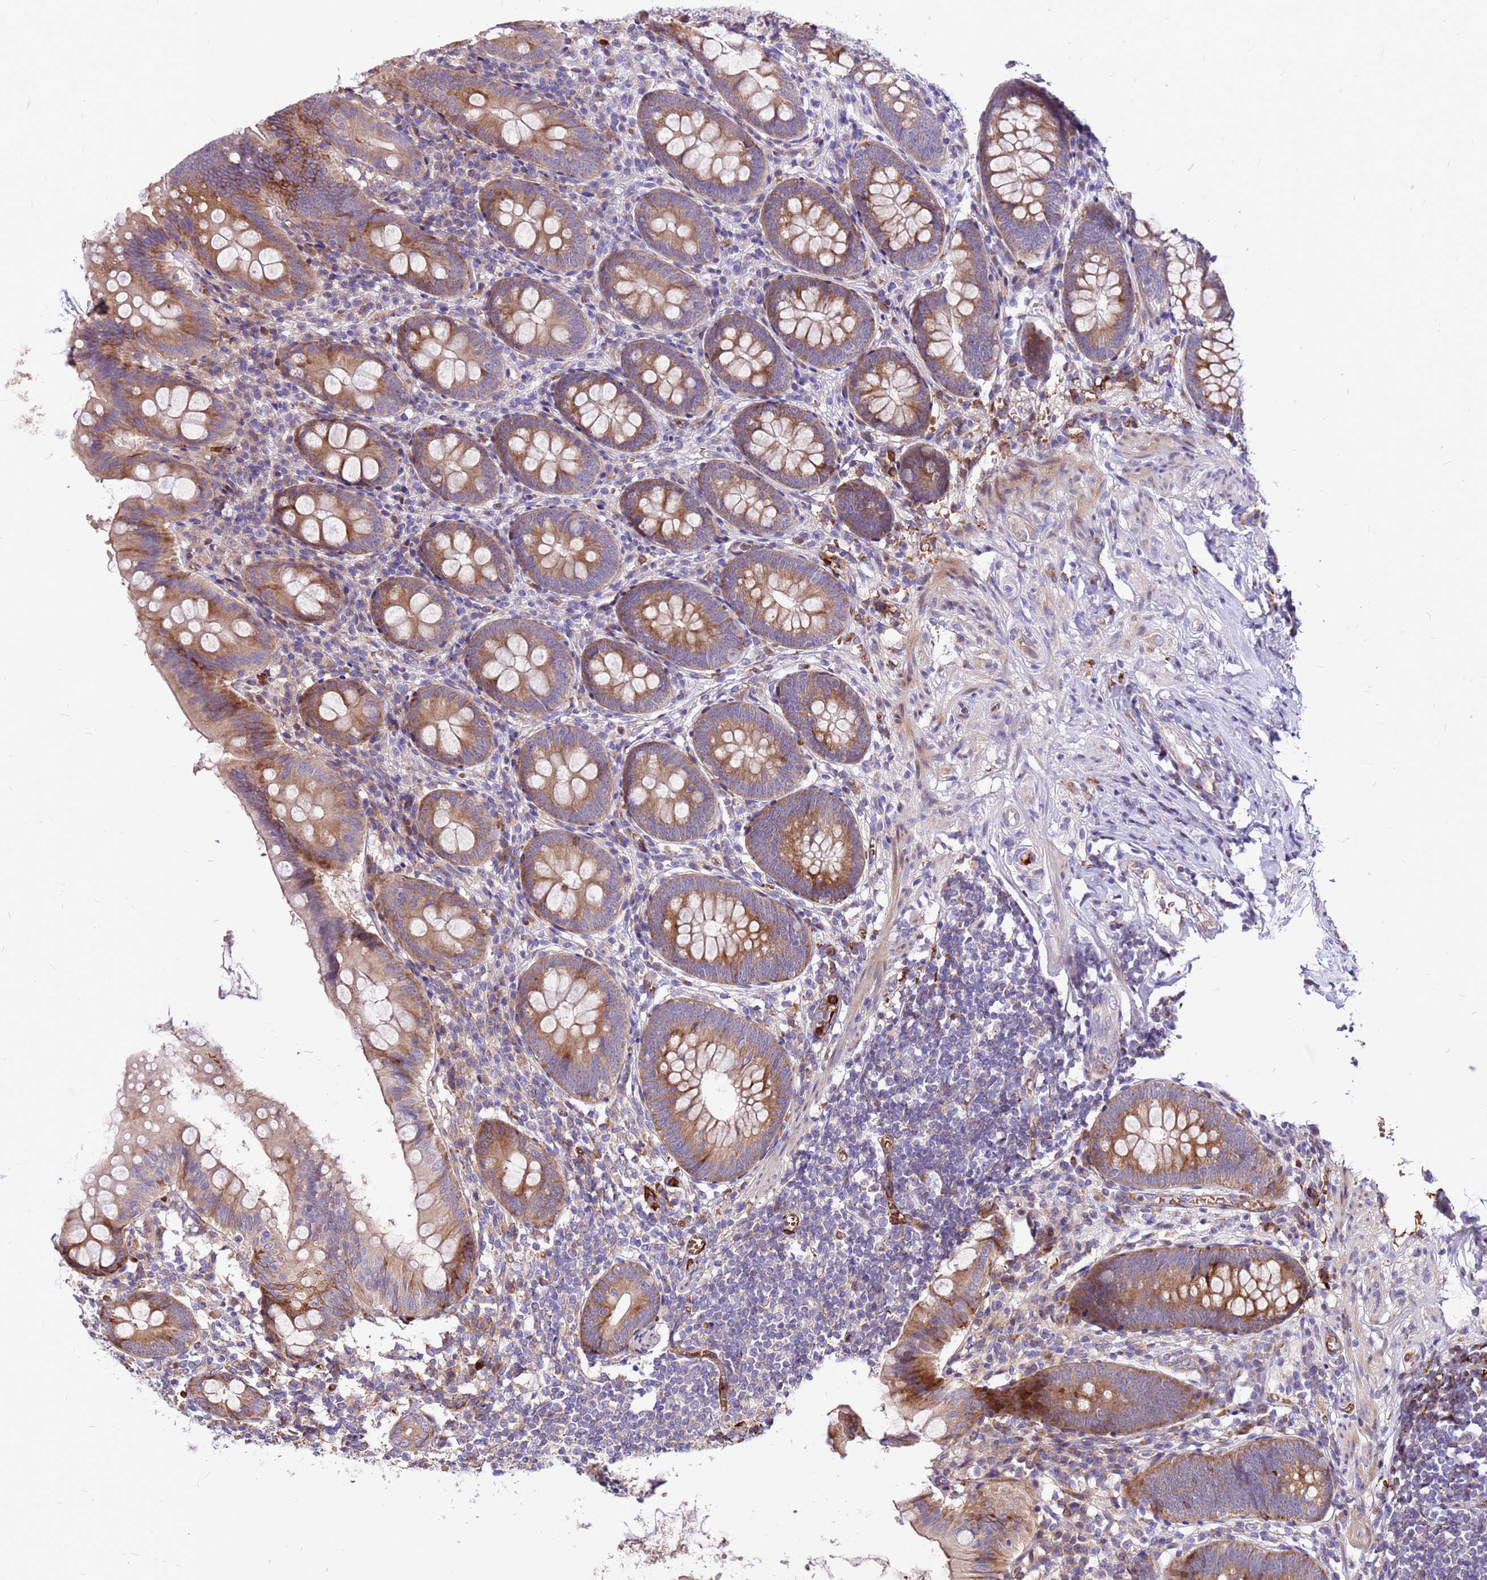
{"staining": {"intensity": "moderate", "quantity": ">75%", "location": "cytoplasmic/membranous"}, "tissue": "appendix", "cell_type": "Glandular cells", "image_type": "normal", "snomed": [{"axis": "morphology", "description": "Normal tissue, NOS"}, {"axis": "topography", "description": "Appendix"}], "caption": "Human appendix stained for a protein (brown) displays moderate cytoplasmic/membranous positive positivity in approximately >75% of glandular cells.", "gene": "ZNF669", "patient": {"sex": "female", "age": 51}}